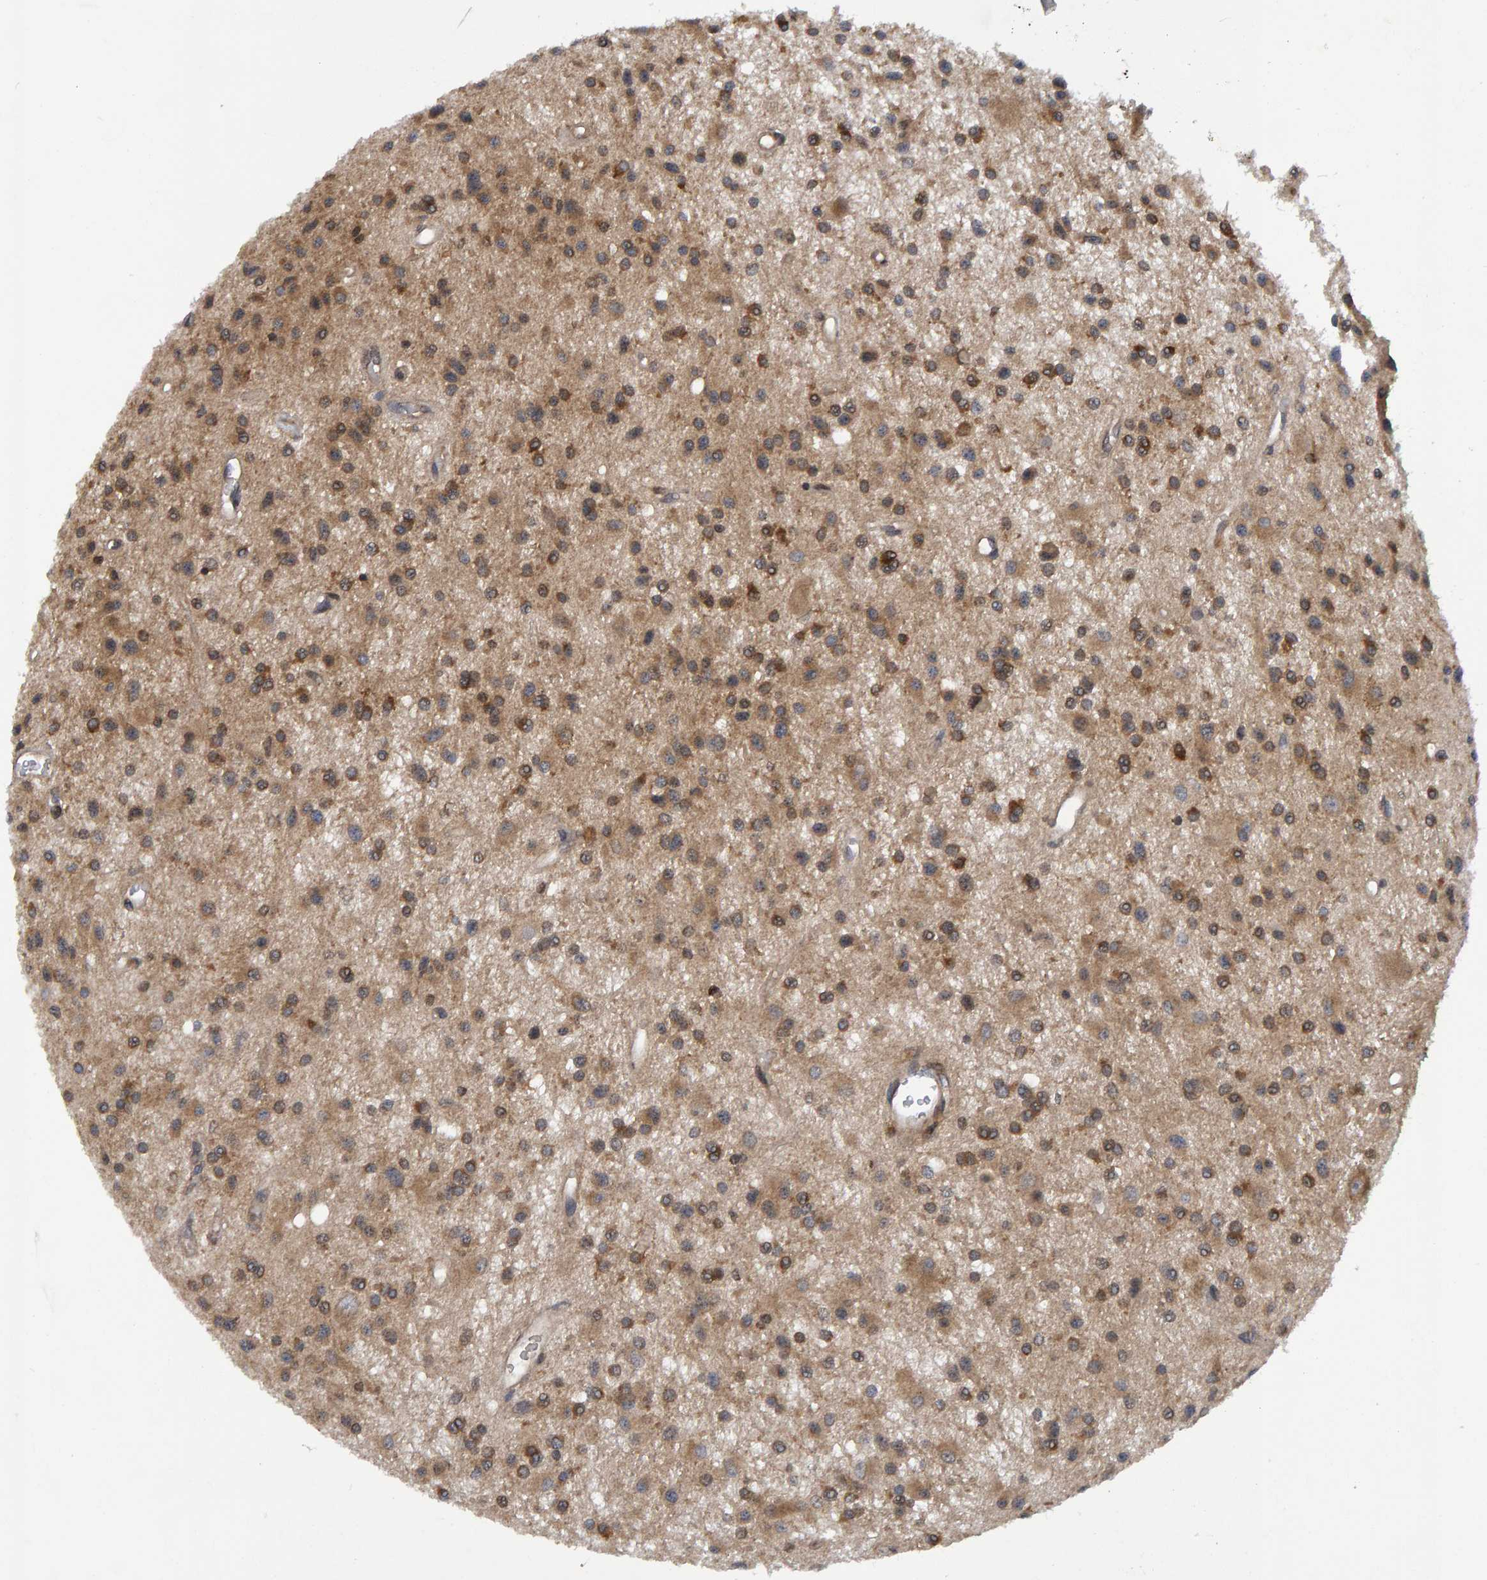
{"staining": {"intensity": "moderate", "quantity": ">75%", "location": "cytoplasmic/membranous"}, "tissue": "glioma", "cell_type": "Tumor cells", "image_type": "cancer", "snomed": [{"axis": "morphology", "description": "Glioma, malignant, Low grade"}, {"axis": "topography", "description": "Brain"}], "caption": "Protein expression by IHC displays moderate cytoplasmic/membranous expression in about >75% of tumor cells in low-grade glioma (malignant).", "gene": "GAB2", "patient": {"sex": "male", "age": 58}}